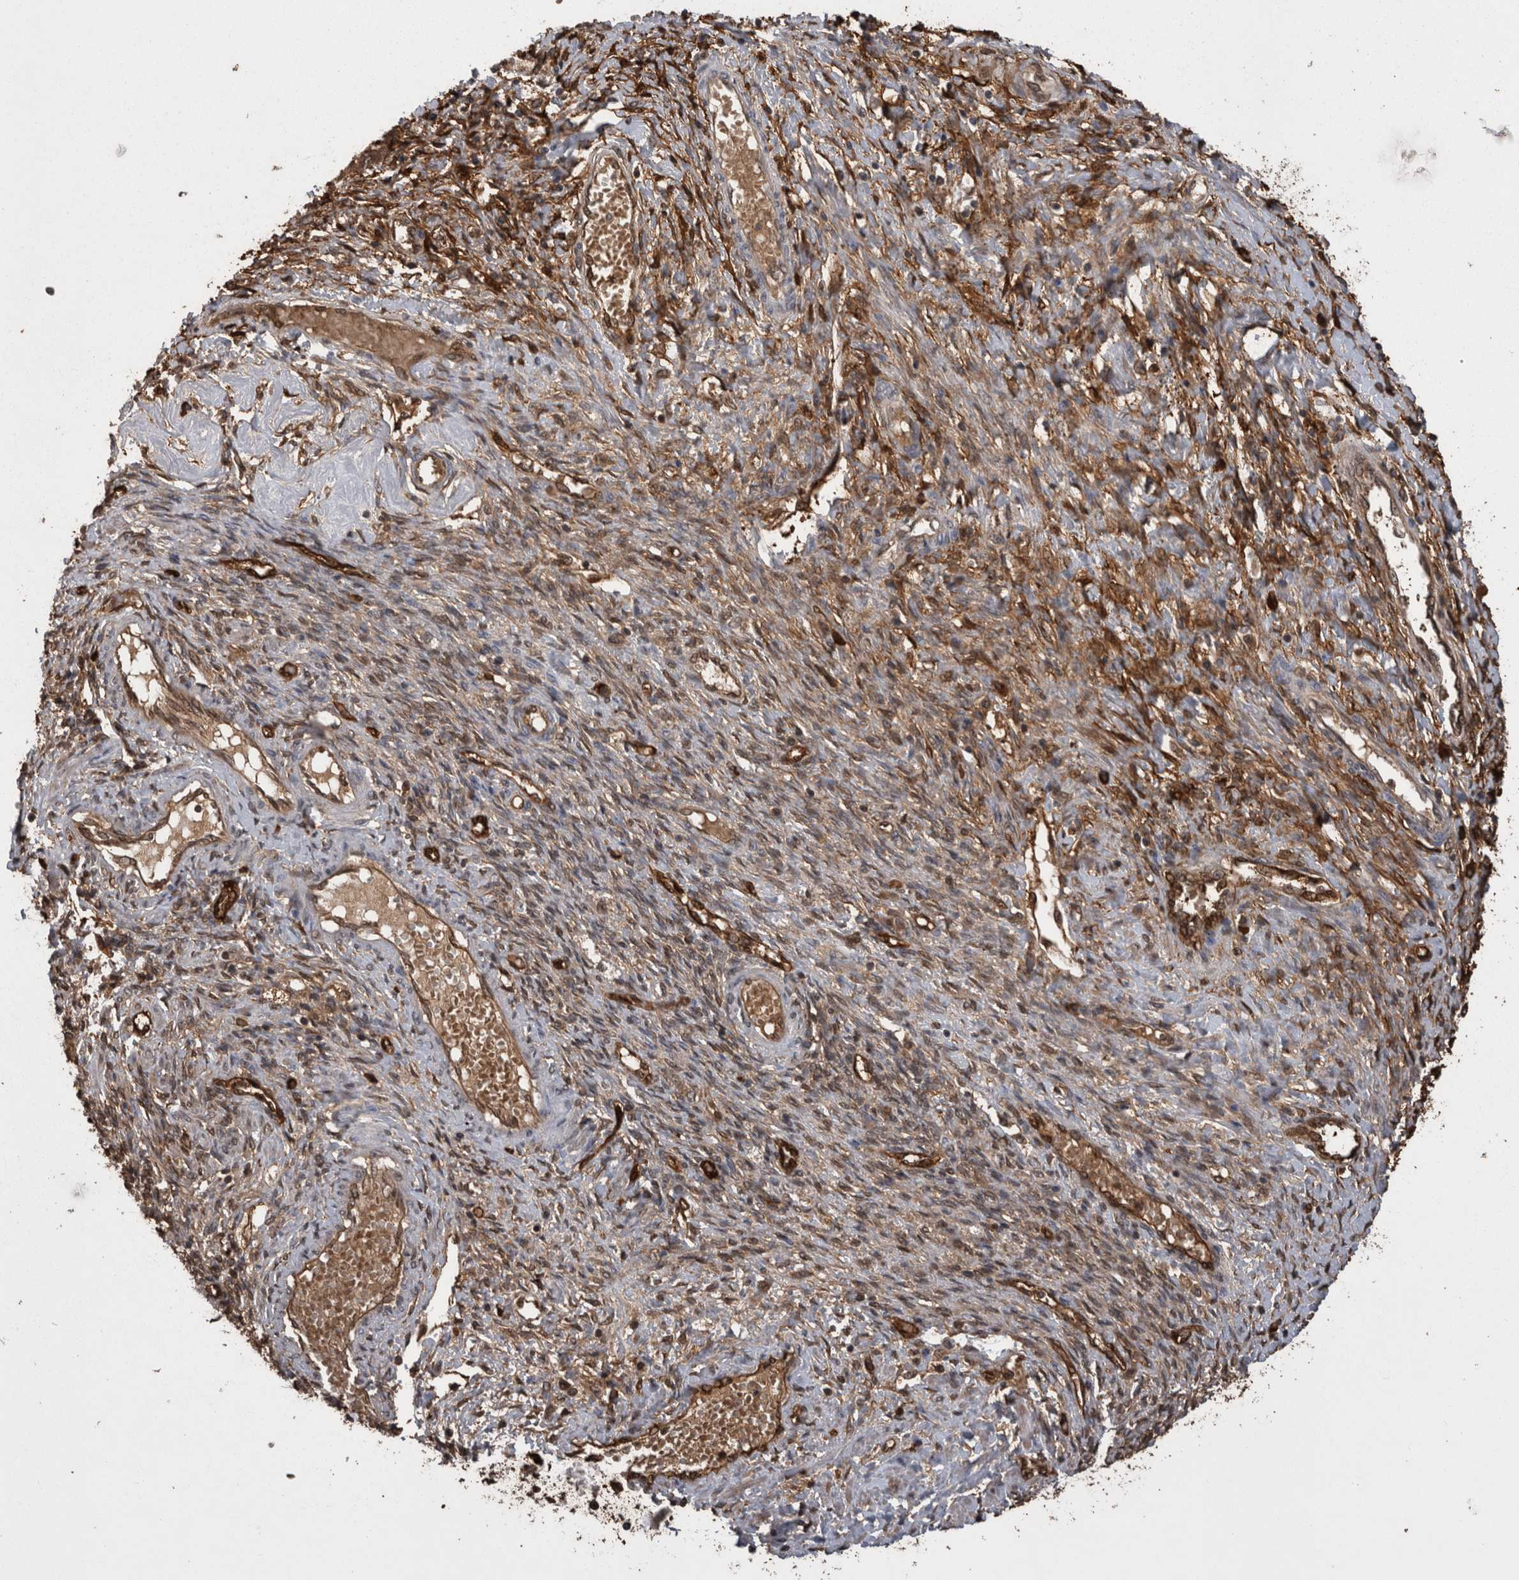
{"staining": {"intensity": "moderate", "quantity": ">75%", "location": "cytoplasmic/membranous,nuclear"}, "tissue": "ovarian cancer", "cell_type": "Tumor cells", "image_type": "cancer", "snomed": [{"axis": "morphology", "description": "Carcinoma, NOS"}, {"axis": "morphology", "description": "Cystadenocarcinoma, serous, NOS"}, {"axis": "topography", "description": "Ovary"}], "caption": "Immunohistochemical staining of human ovarian cancer shows medium levels of moderate cytoplasmic/membranous and nuclear staining in about >75% of tumor cells.", "gene": "LXN", "patient": {"sex": "female", "age": 69}}